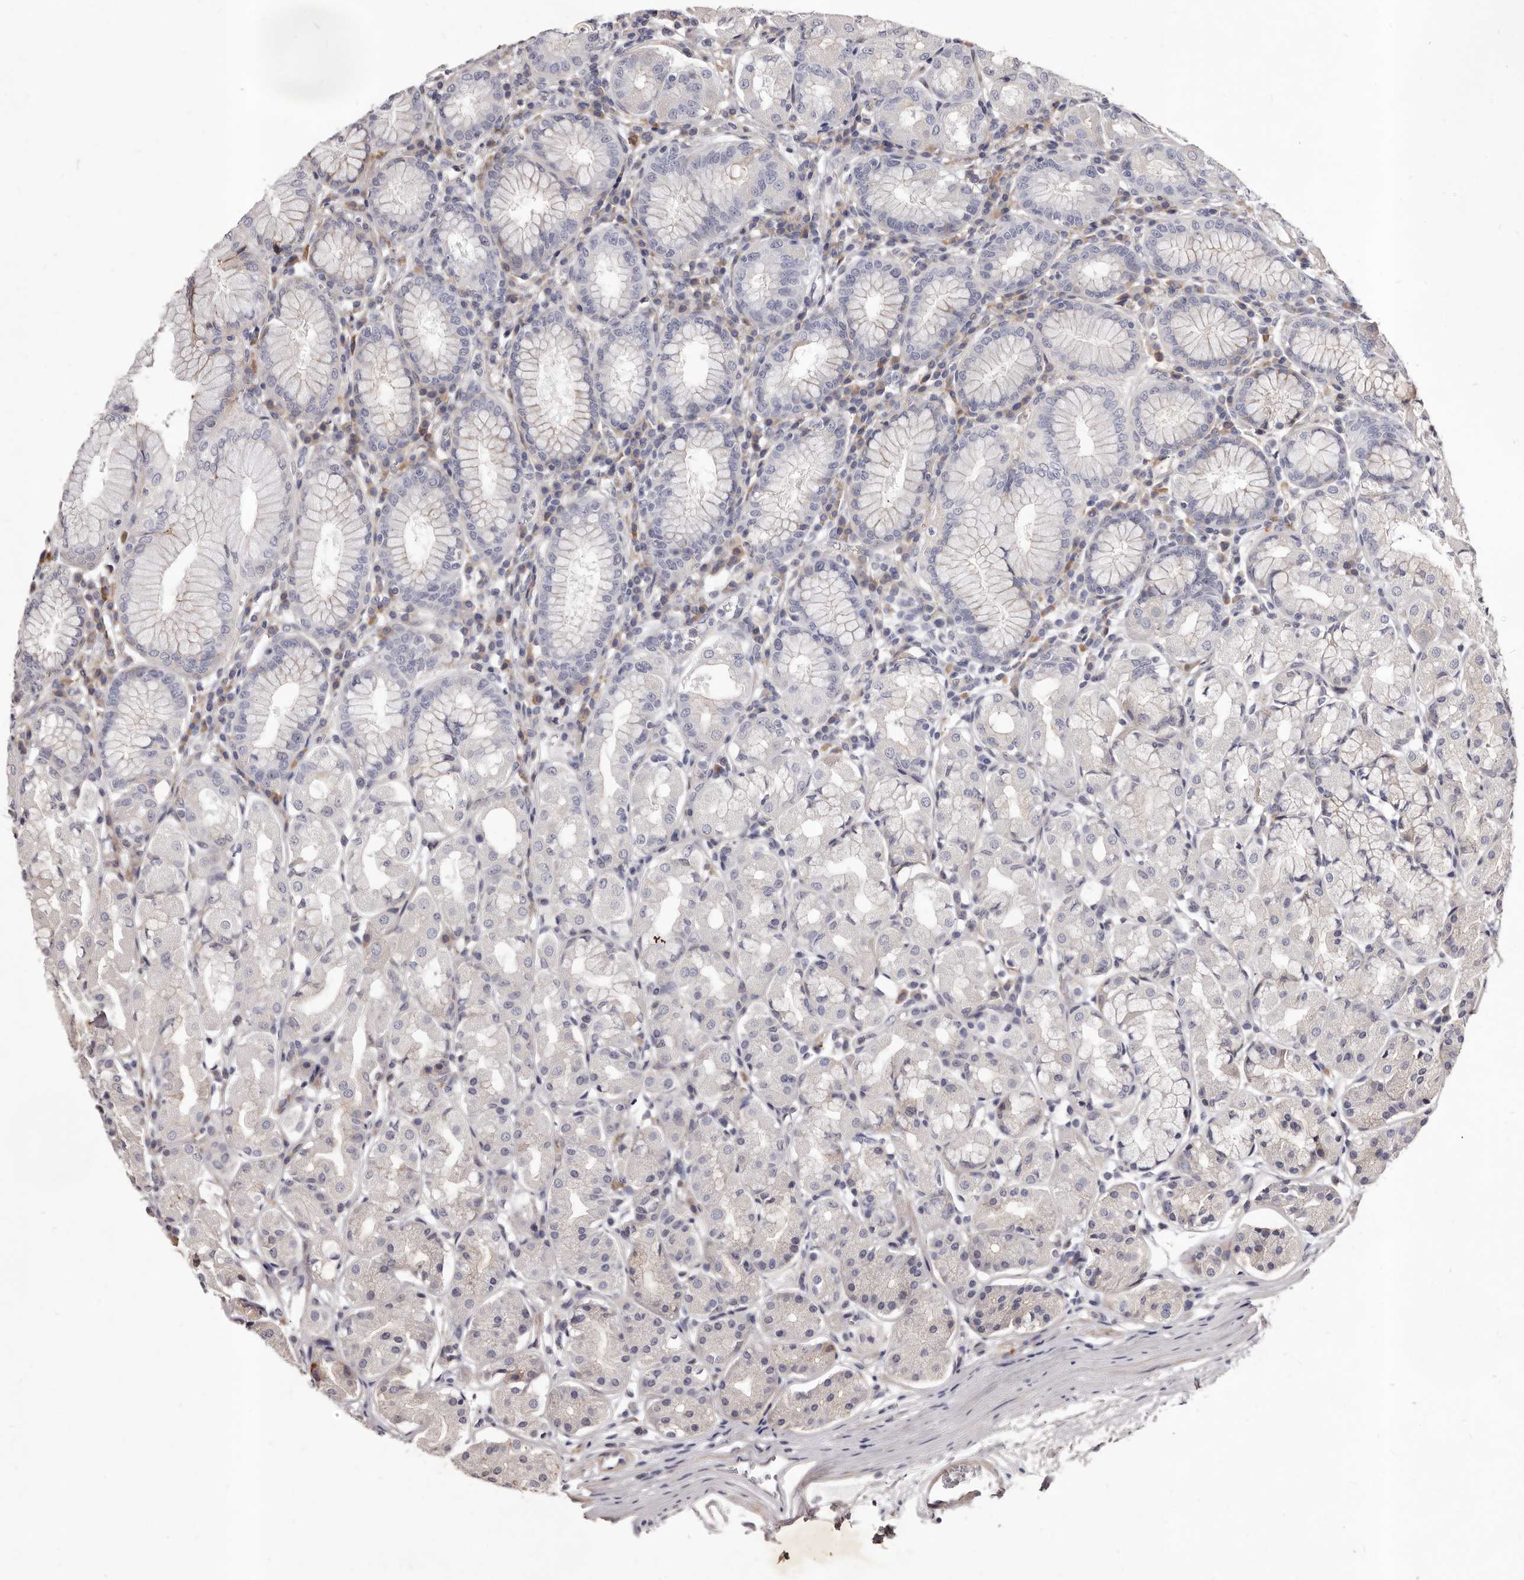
{"staining": {"intensity": "weak", "quantity": "25%-75%", "location": "cytoplasmic/membranous"}, "tissue": "stomach", "cell_type": "Glandular cells", "image_type": "normal", "snomed": [{"axis": "morphology", "description": "Normal tissue, NOS"}, {"axis": "topography", "description": "Stomach"}, {"axis": "topography", "description": "Stomach, lower"}], "caption": "This photomicrograph reveals unremarkable stomach stained with IHC to label a protein in brown. The cytoplasmic/membranous of glandular cells show weak positivity for the protein. Nuclei are counter-stained blue.", "gene": "ALPK1", "patient": {"sex": "female", "age": 56}}